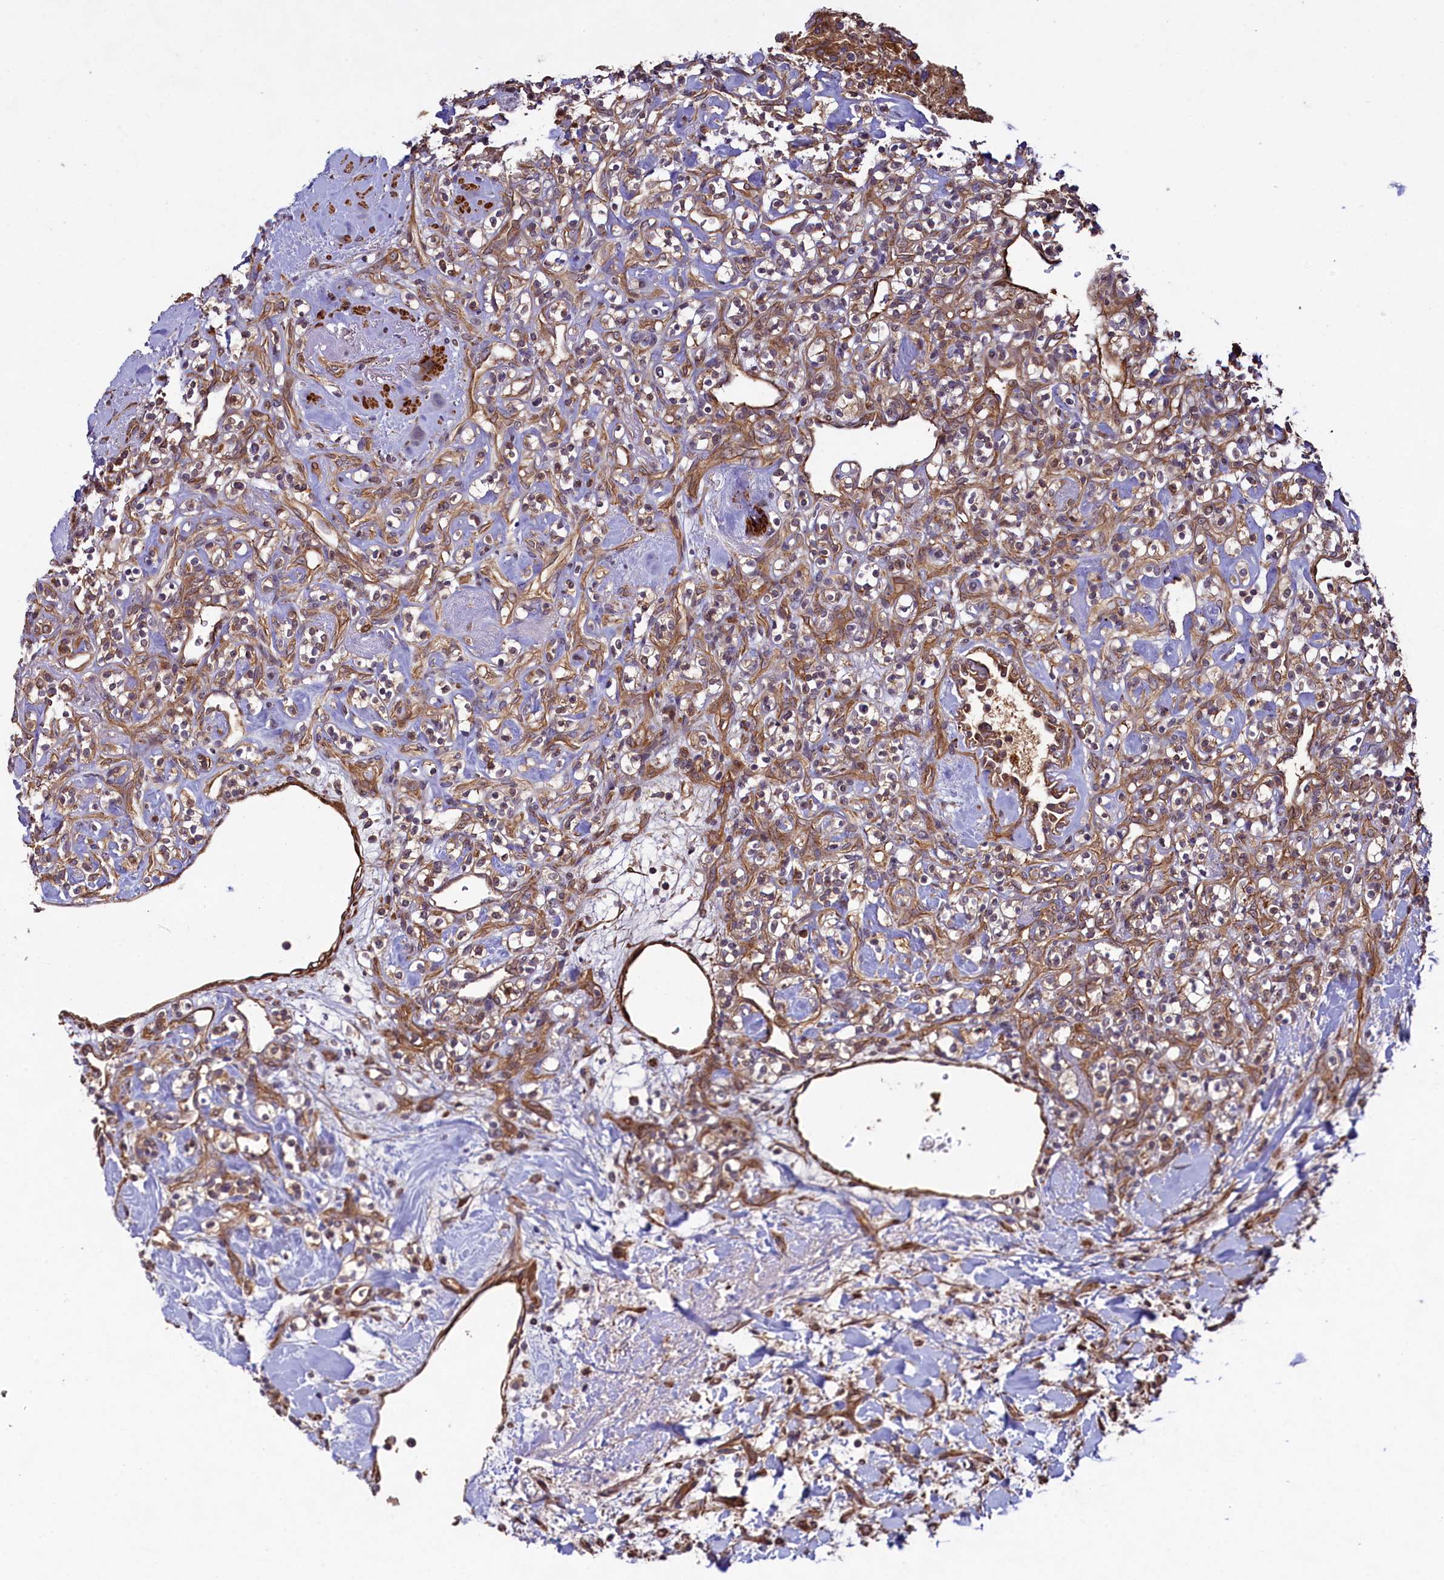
{"staining": {"intensity": "negative", "quantity": "none", "location": "none"}, "tissue": "renal cancer", "cell_type": "Tumor cells", "image_type": "cancer", "snomed": [{"axis": "morphology", "description": "Adenocarcinoma, NOS"}, {"axis": "topography", "description": "Kidney"}], "caption": "IHC of human renal cancer reveals no positivity in tumor cells.", "gene": "CCDC102A", "patient": {"sex": "male", "age": 77}}